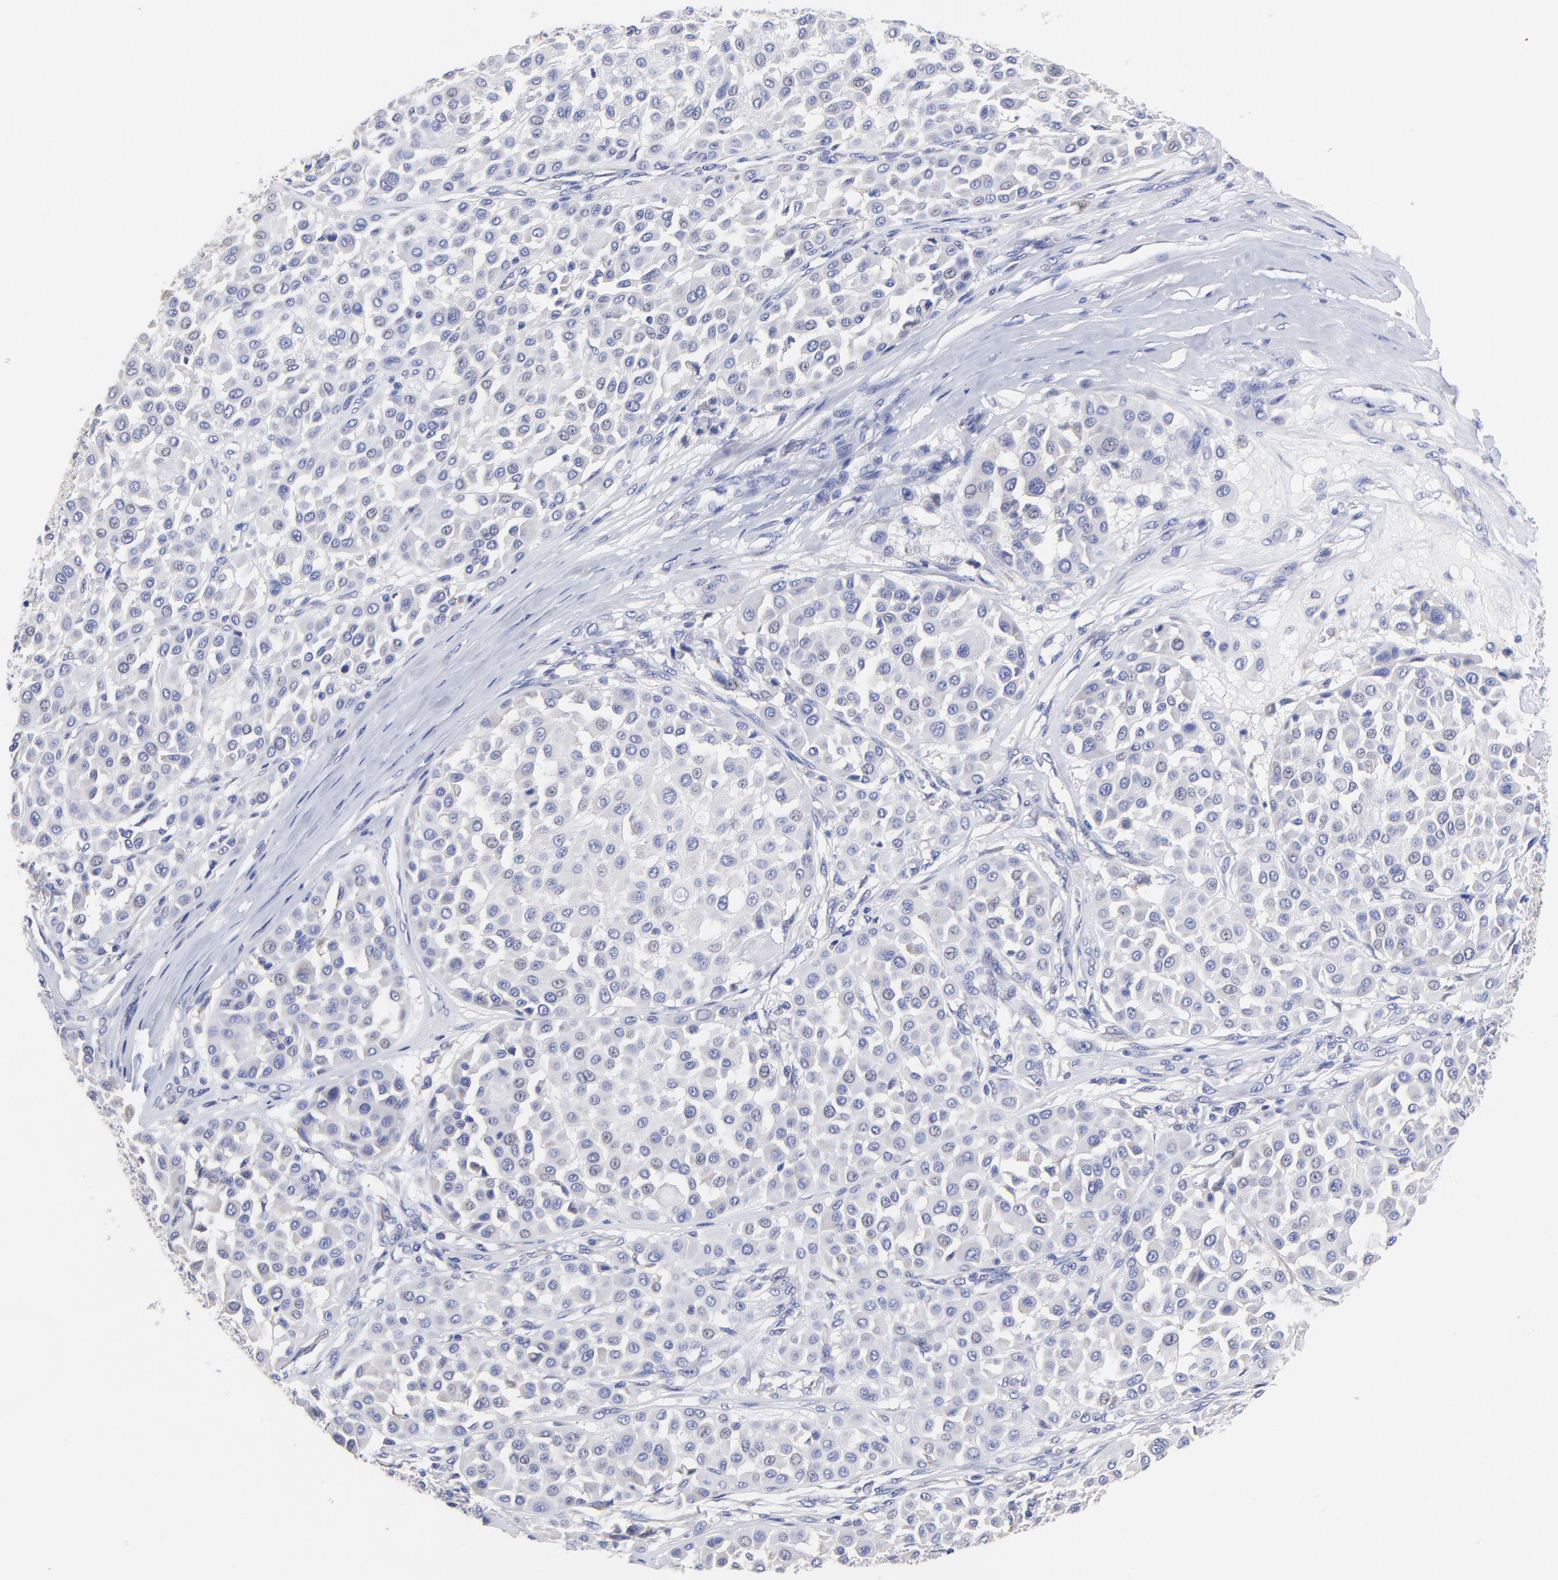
{"staining": {"intensity": "negative", "quantity": "none", "location": "none"}, "tissue": "melanoma", "cell_type": "Tumor cells", "image_type": "cancer", "snomed": [{"axis": "morphology", "description": "Malignant melanoma, Metastatic site"}, {"axis": "topography", "description": "Soft tissue"}], "caption": "Melanoma was stained to show a protein in brown. There is no significant staining in tumor cells.", "gene": "LAX1", "patient": {"sex": "male", "age": 41}}